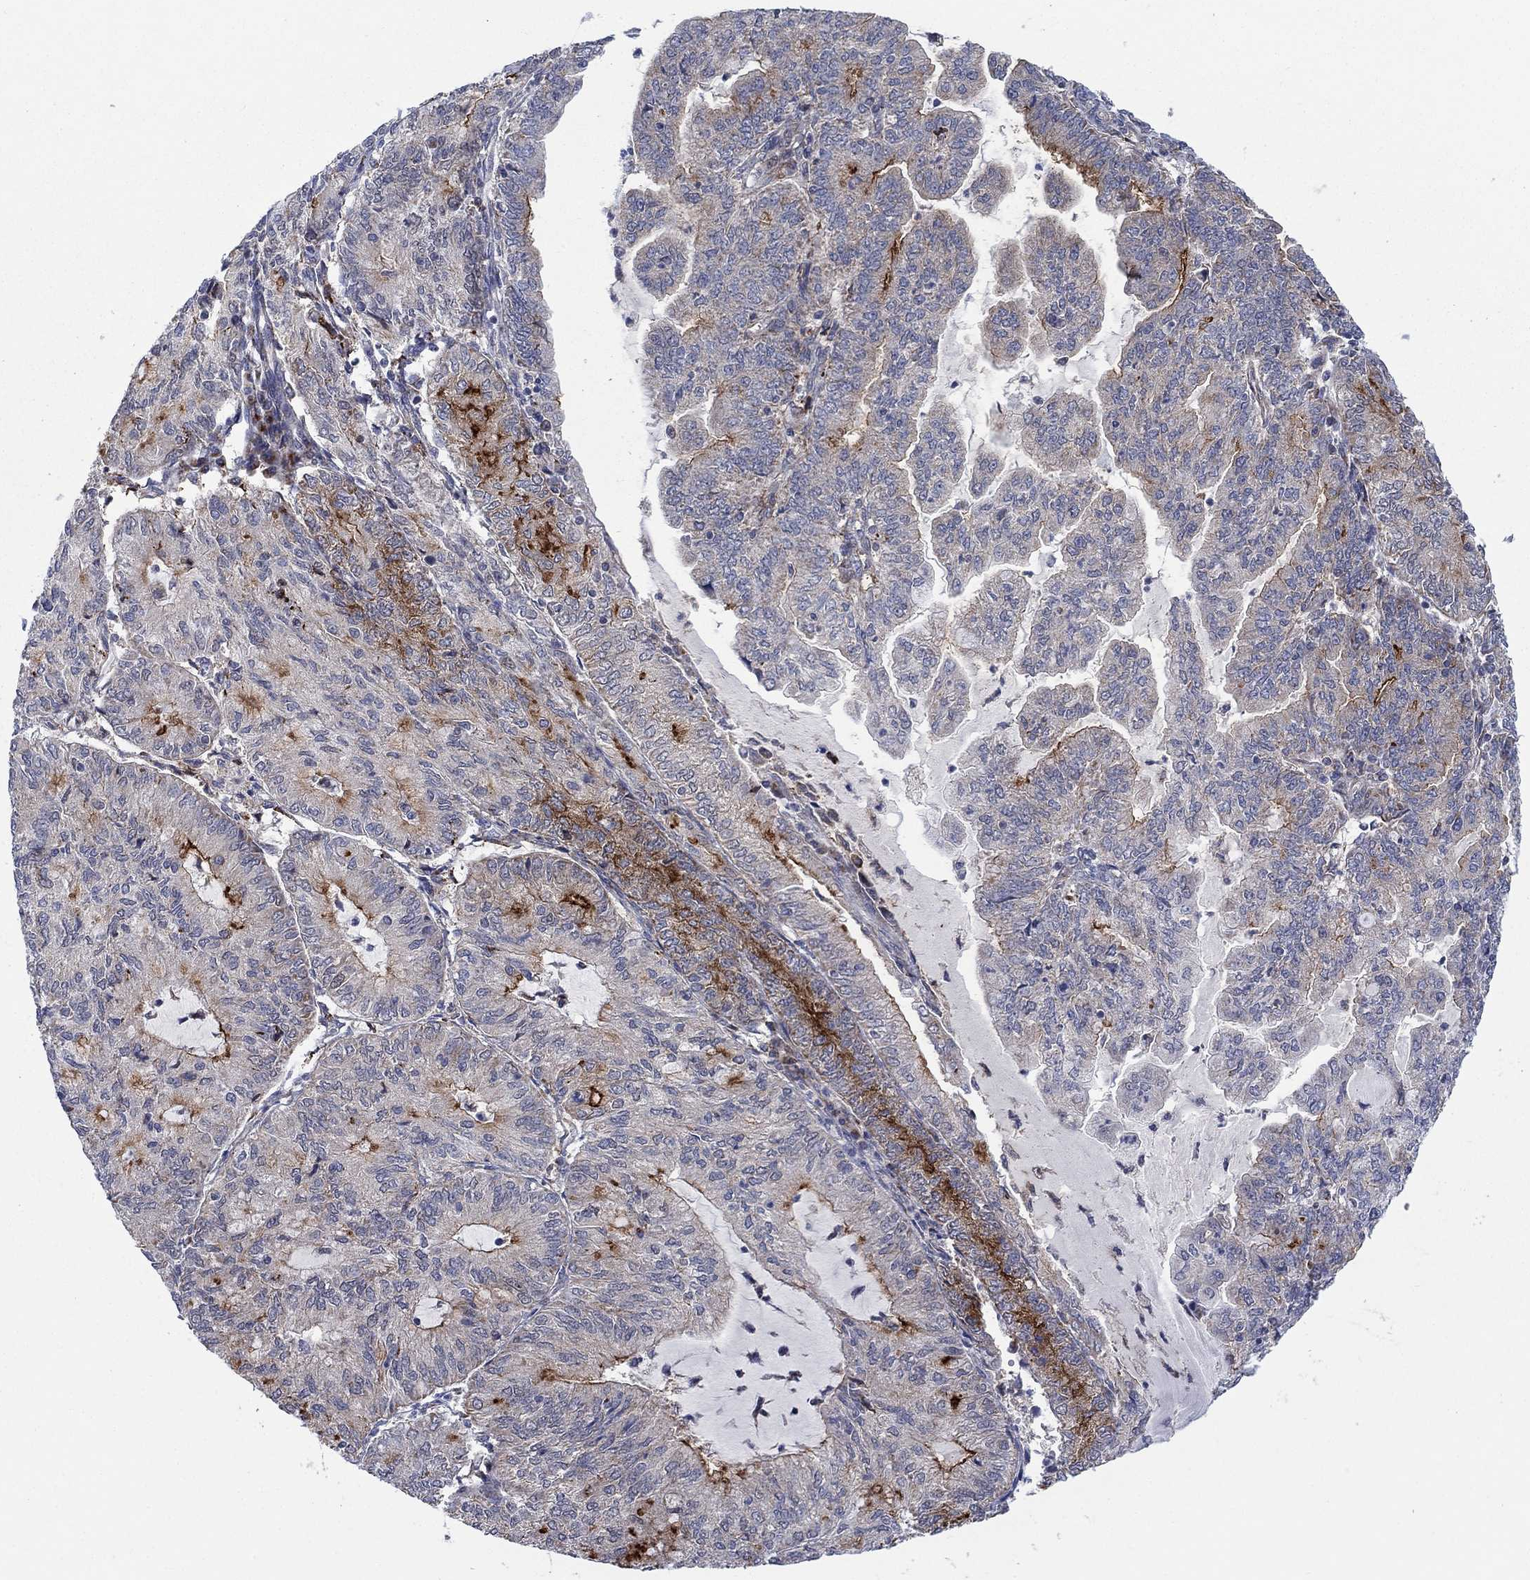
{"staining": {"intensity": "strong", "quantity": "<25%", "location": "cytoplasmic/membranous"}, "tissue": "endometrial cancer", "cell_type": "Tumor cells", "image_type": "cancer", "snomed": [{"axis": "morphology", "description": "Adenocarcinoma, NOS"}, {"axis": "topography", "description": "Endometrium"}], "caption": "DAB immunohistochemical staining of endometrial cancer (adenocarcinoma) demonstrates strong cytoplasmic/membranous protein positivity in about <25% of tumor cells. The staining was performed using DAB to visualize the protein expression in brown, while the nuclei were stained in blue with hematoxylin (Magnification: 20x).", "gene": "SLC35F2", "patient": {"sex": "female", "age": 82}}